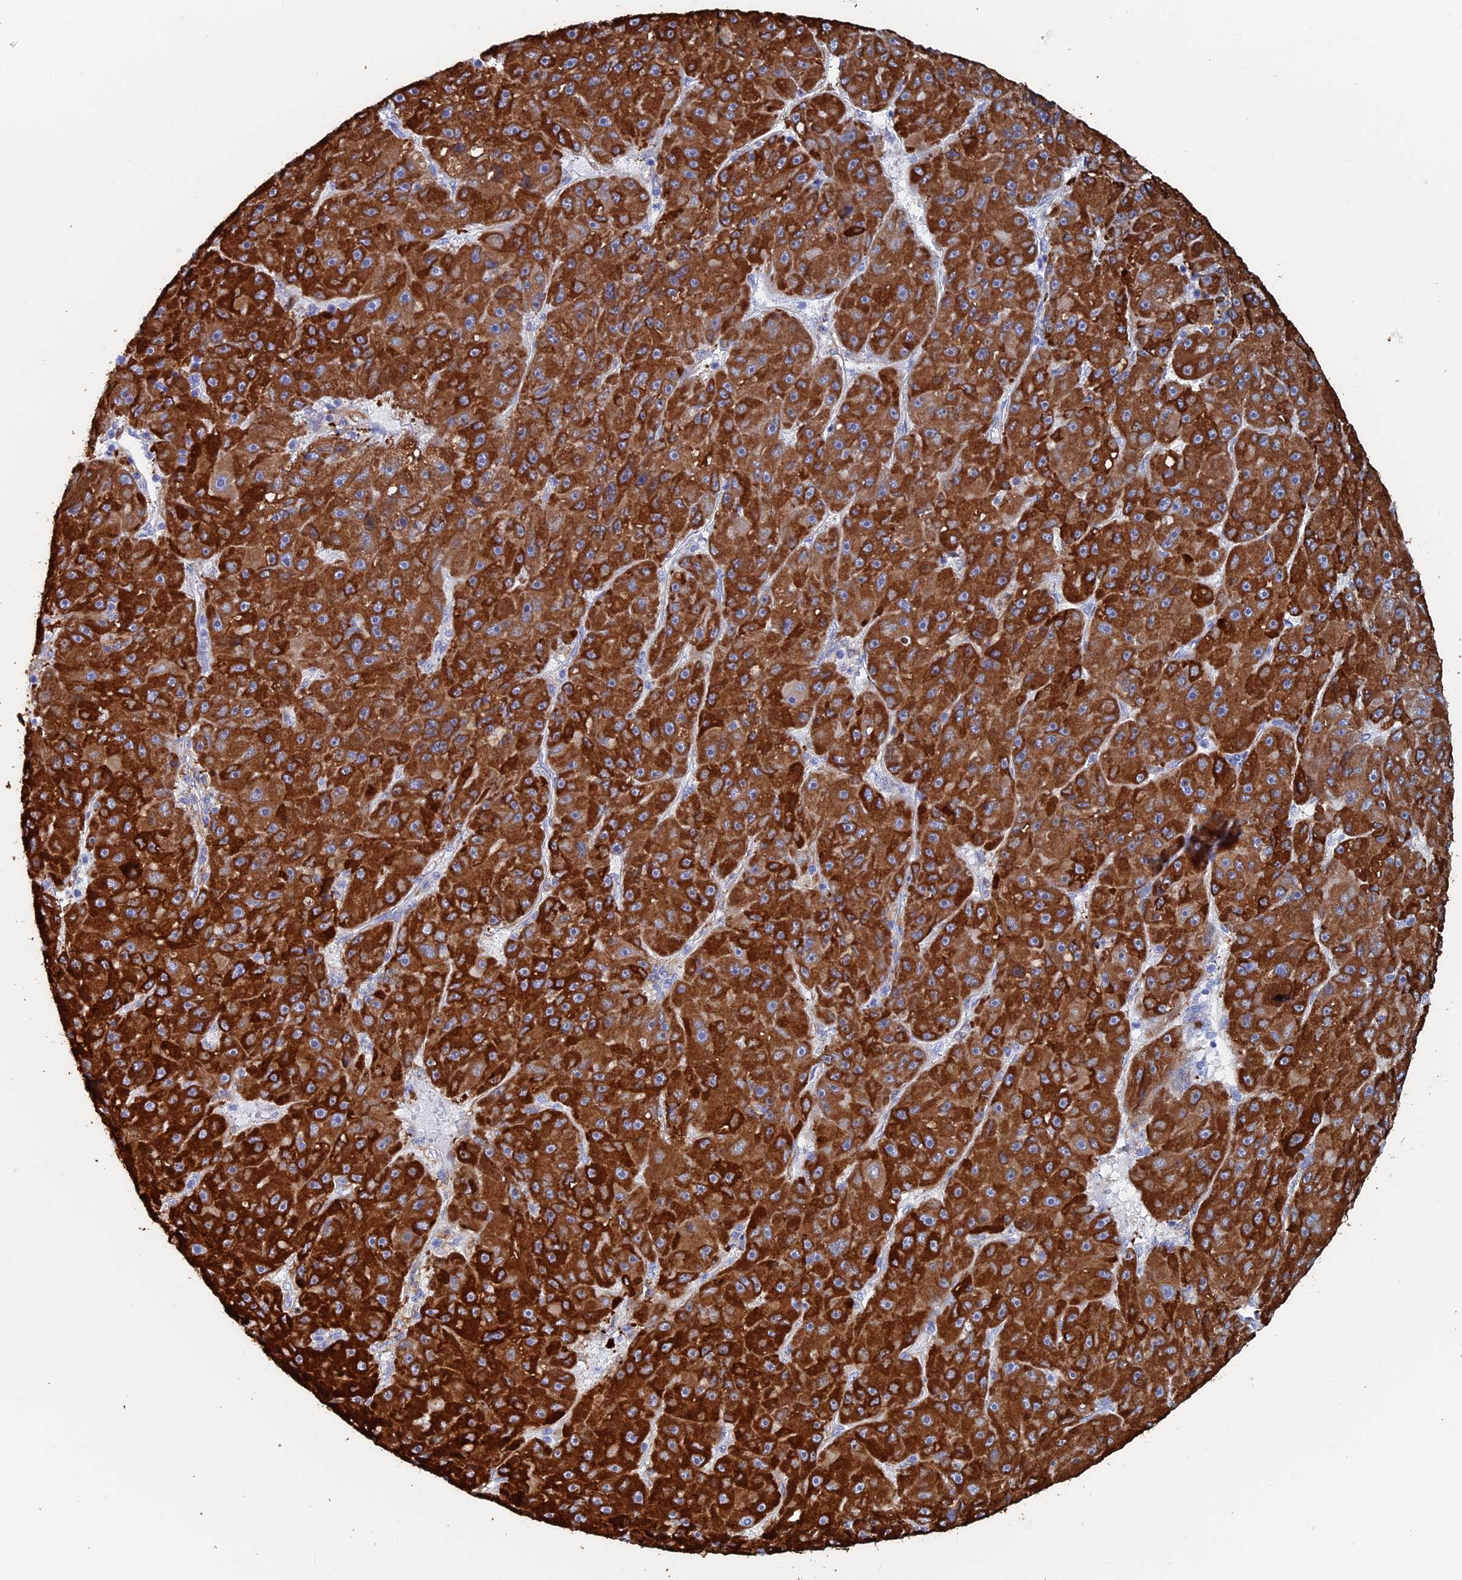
{"staining": {"intensity": "strong", "quantity": ">75%", "location": "cytoplasmic/membranous"}, "tissue": "liver cancer", "cell_type": "Tumor cells", "image_type": "cancer", "snomed": [{"axis": "morphology", "description": "Carcinoma, Hepatocellular, NOS"}, {"axis": "topography", "description": "Liver"}], "caption": "High-magnification brightfield microscopy of liver cancer stained with DAB (3,3'-diaminobenzidine) (brown) and counterstained with hematoxylin (blue). tumor cells exhibit strong cytoplasmic/membranous staining is identified in about>75% of cells. The staining was performed using DAB (3,3'-diaminobenzidine) to visualize the protein expression in brown, while the nuclei were stained in blue with hematoxylin (Magnification: 20x).", "gene": "COG7", "patient": {"sex": "male", "age": 67}}